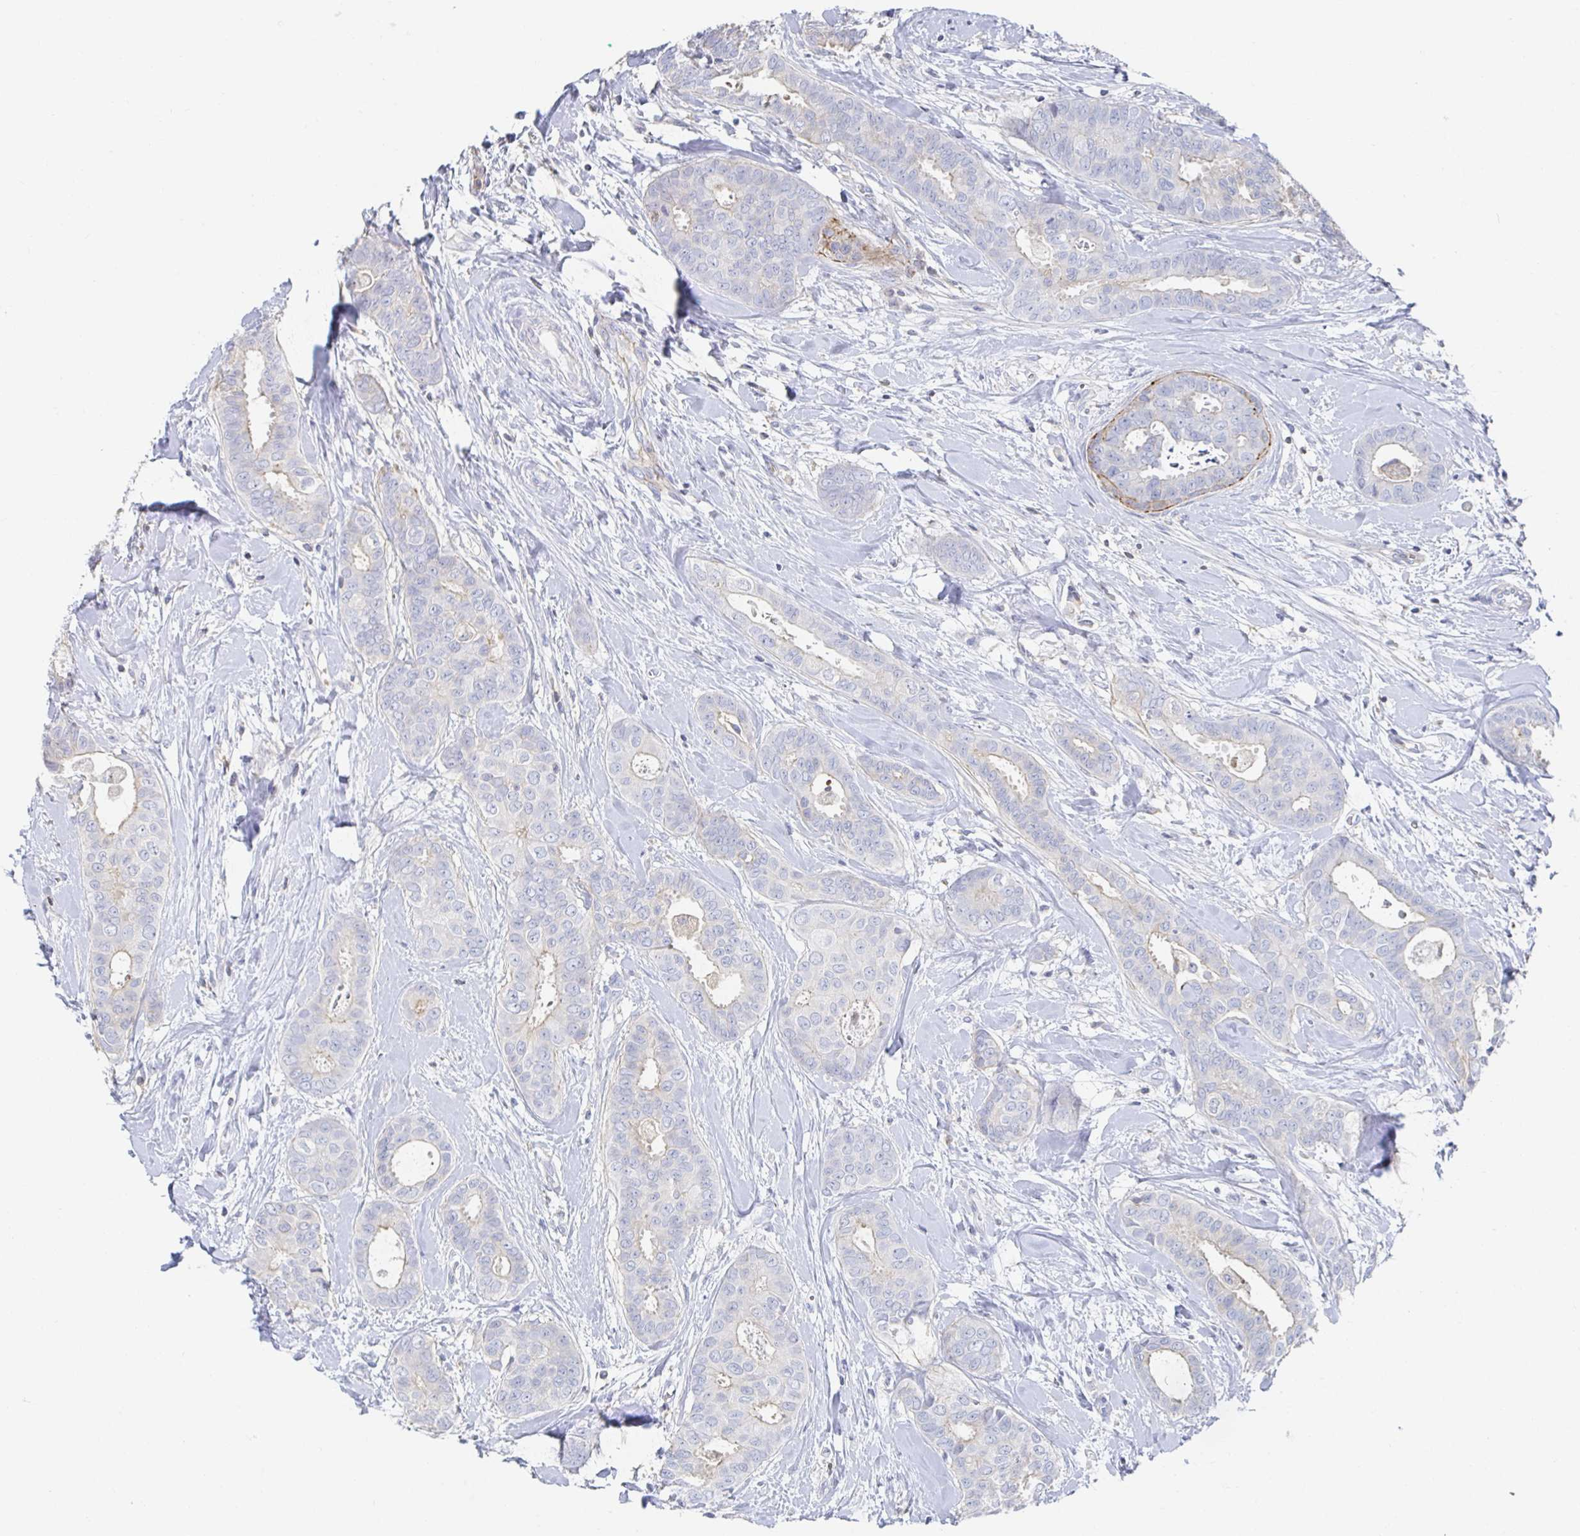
{"staining": {"intensity": "negative", "quantity": "none", "location": "none"}, "tissue": "breast cancer", "cell_type": "Tumor cells", "image_type": "cancer", "snomed": [{"axis": "morphology", "description": "Duct carcinoma"}, {"axis": "topography", "description": "Breast"}], "caption": "There is no significant expression in tumor cells of infiltrating ductal carcinoma (breast).", "gene": "PIK3CD", "patient": {"sex": "female", "age": 45}}